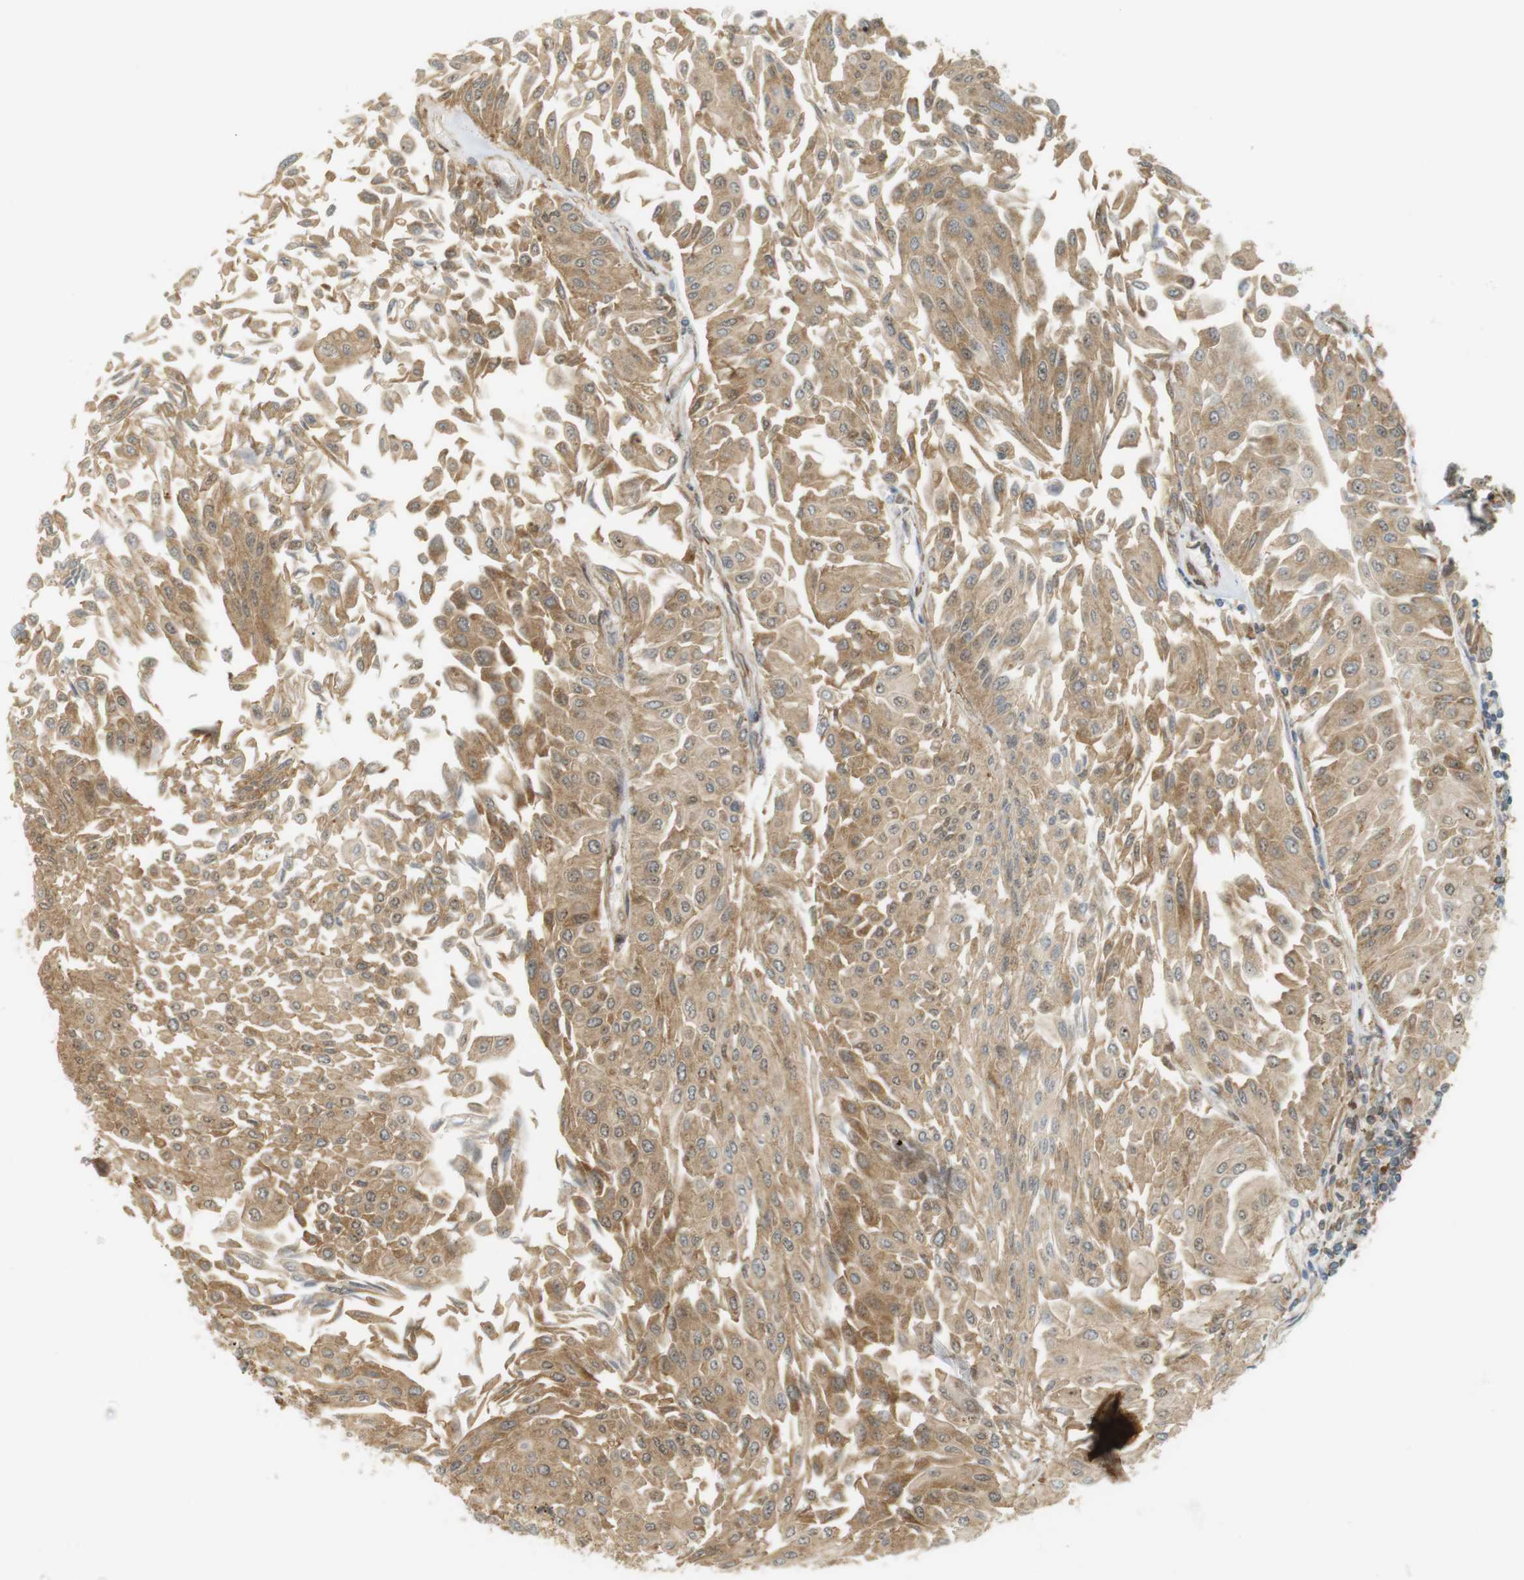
{"staining": {"intensity": "moderate", "quantity": ">75%", "location": "cytoplasmic/membranous,nuclear"}, "tissue": "urothelial cancer", "cell_type": "Tumor cells", "image_type": "cancer", "snomed": [{"axis": "morphology", "description": "Urothelial carcinoma, Low grade"}, {"axis": "topography", "description": "Urinary bladder"}], "caption": "This histopathology image displays IHC staining of urothelial cancer, with medium moderate cytoplasmic/membranous and nuclear positivity in approximately >75% of tumor cells.", "gene": "PA2G4", "patient": {"sex": "male", "age": 67}}